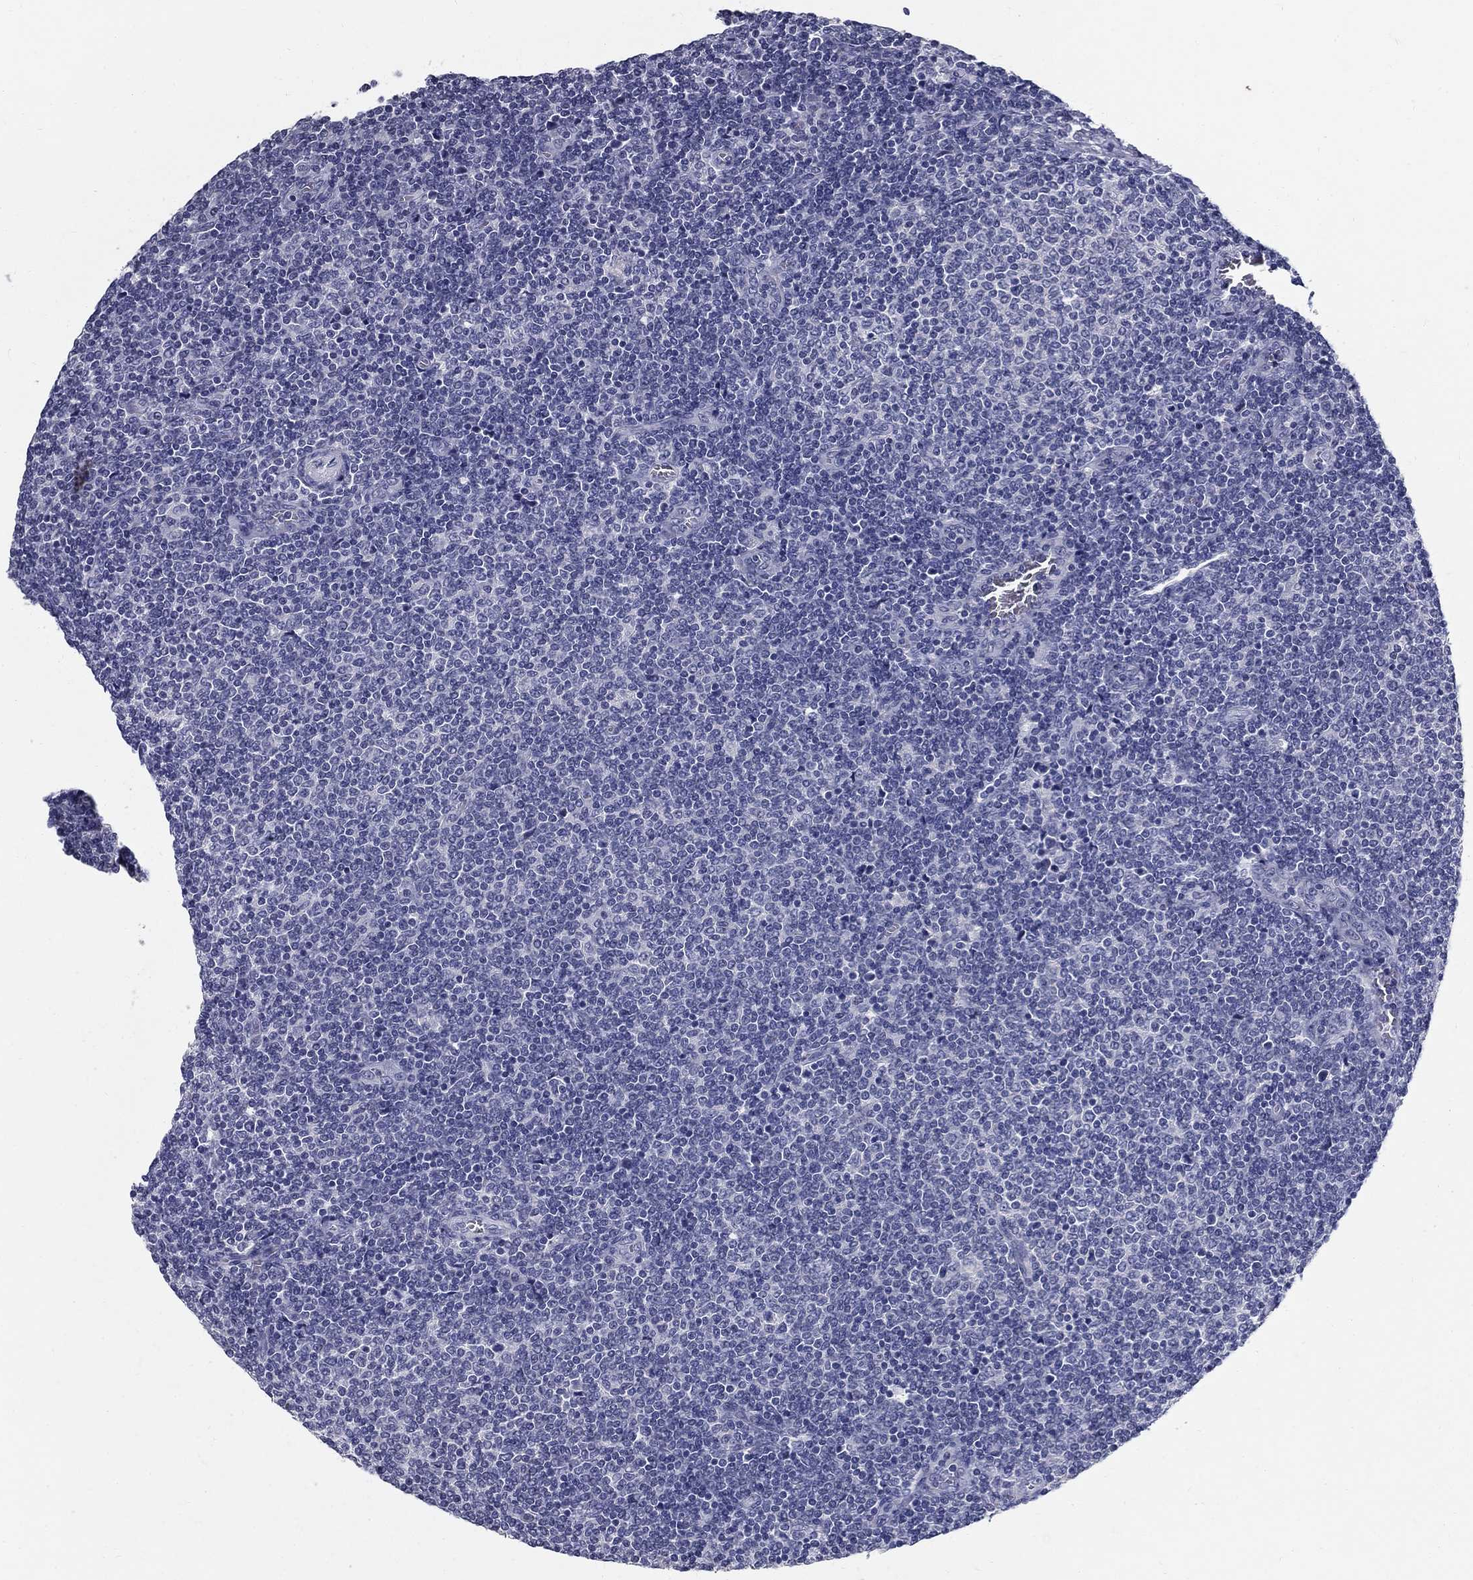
{"staining": {"intensity": "negative", "quantity": "none", "location": "none"}, "tissue": "lymphoma", "cell_type": "Tumor cells", "image_type": "cancer", "snomed": [{"axis": "morphology", "description": "Malignant lymphoma, non-Hodgkin's type, Low grade"}, {"axis": "topography", "description": "Lymph node"}], "caption": "This is a histopathology image of immunohistochemistry staining of lymphoma, which shows no expression in tumor cells. (Stains: DAB immunohistochemistry with hematoxylin counter stain, Microscopy: brightfield microscopy at high magnification).", "gene": "TGM4", "patient": {"sex": "male", "age": 52}}